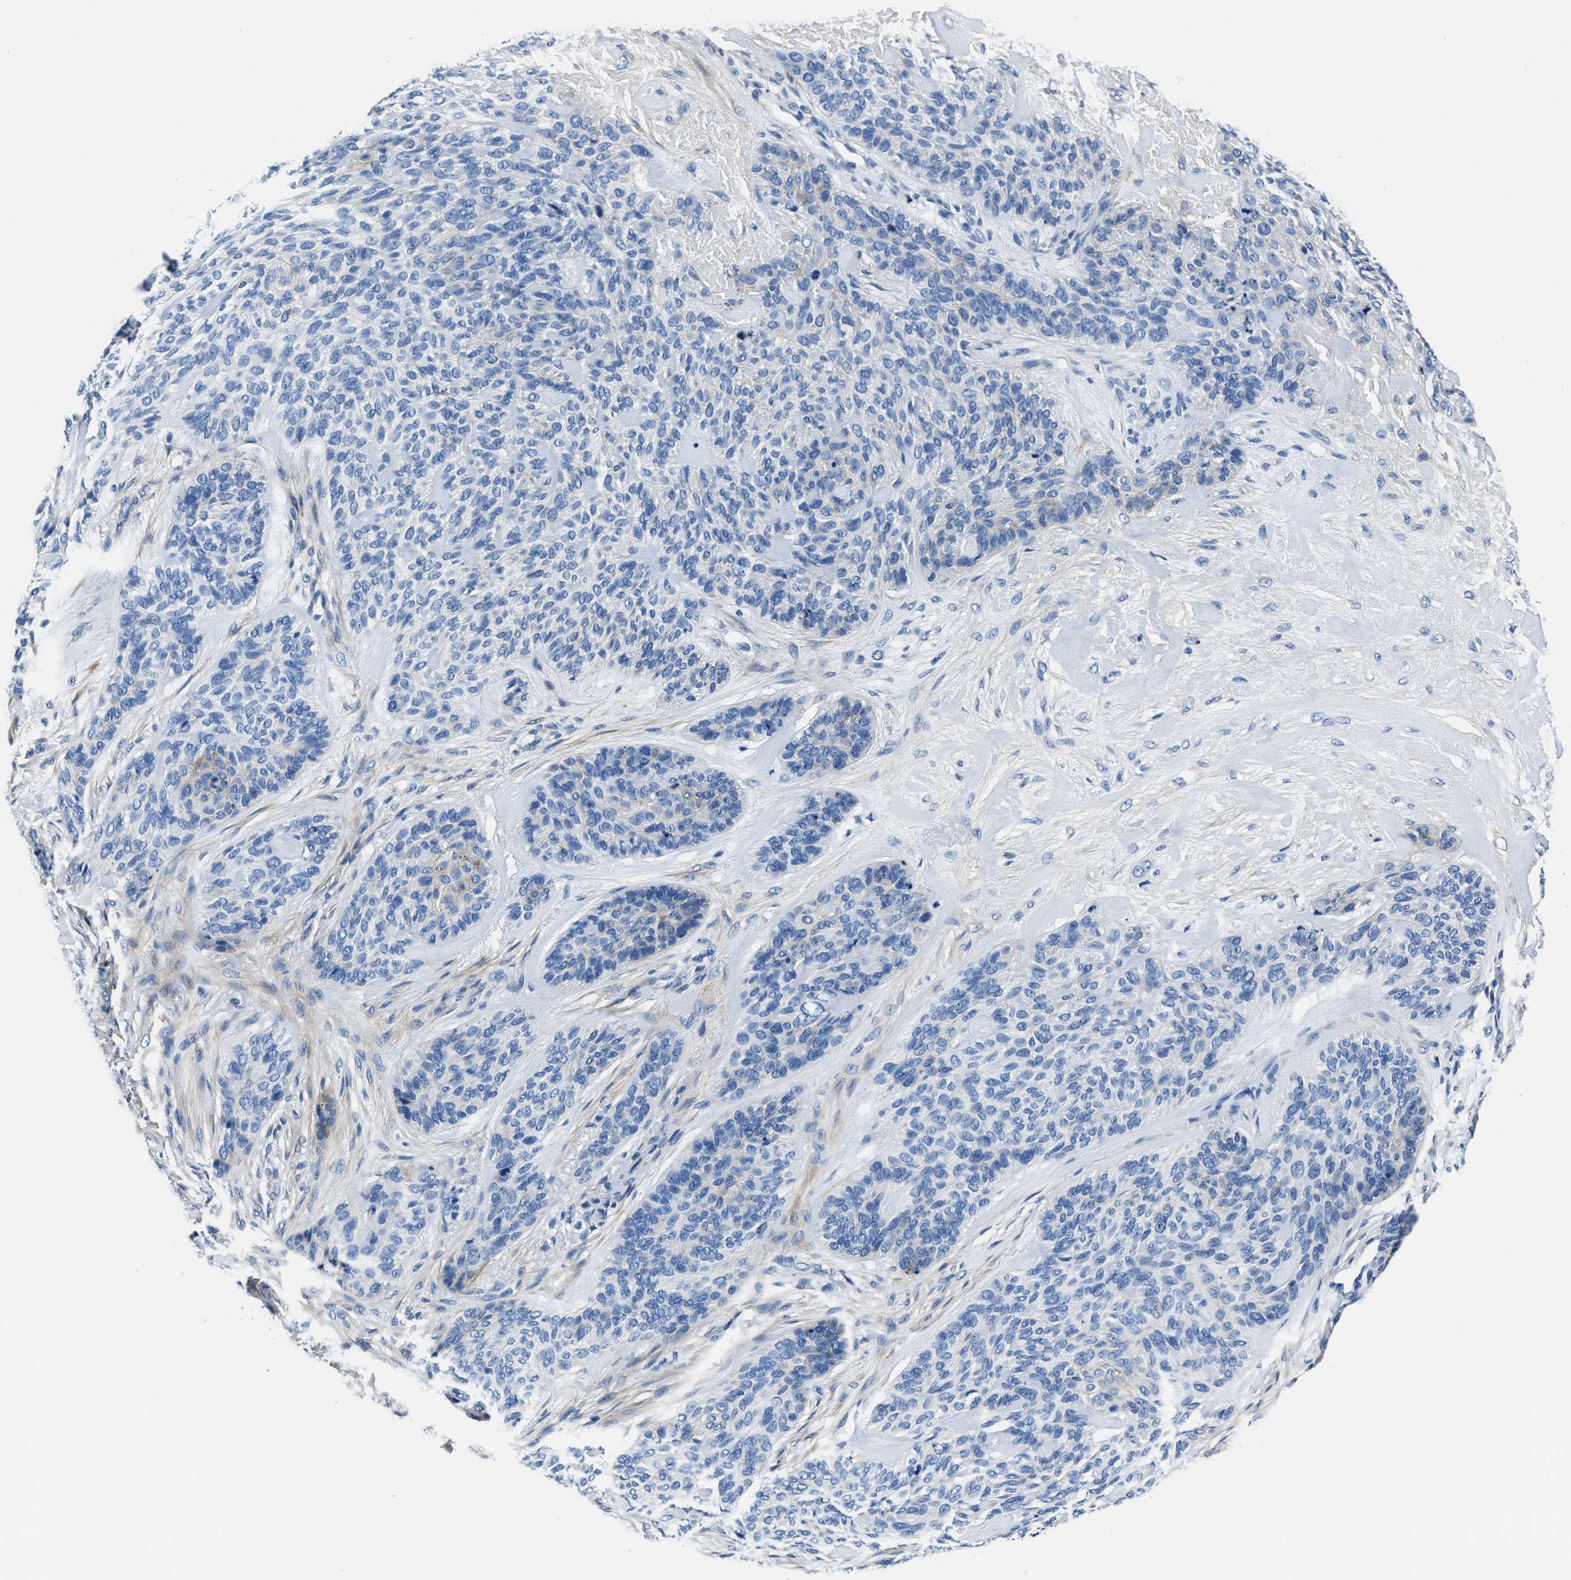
{"staining": {"intensity": "negative", "quantity": "none", "location": "none"}, "tissue": "skin cancer", "cell_type": "Tumor cells", "image_type": "cancer", "snomed": [{"axis": "morphology", "description": "Basal cell carcinoma"}, {"axis": "topography", "description": "Skin"}], "caption": "Human skin cancer (basal cell carcinoma) stained for a protein using IHC displays no positivity in tumor cells.", "gene": "LMO7", "patient": {"sex": "male", "age": 55}}